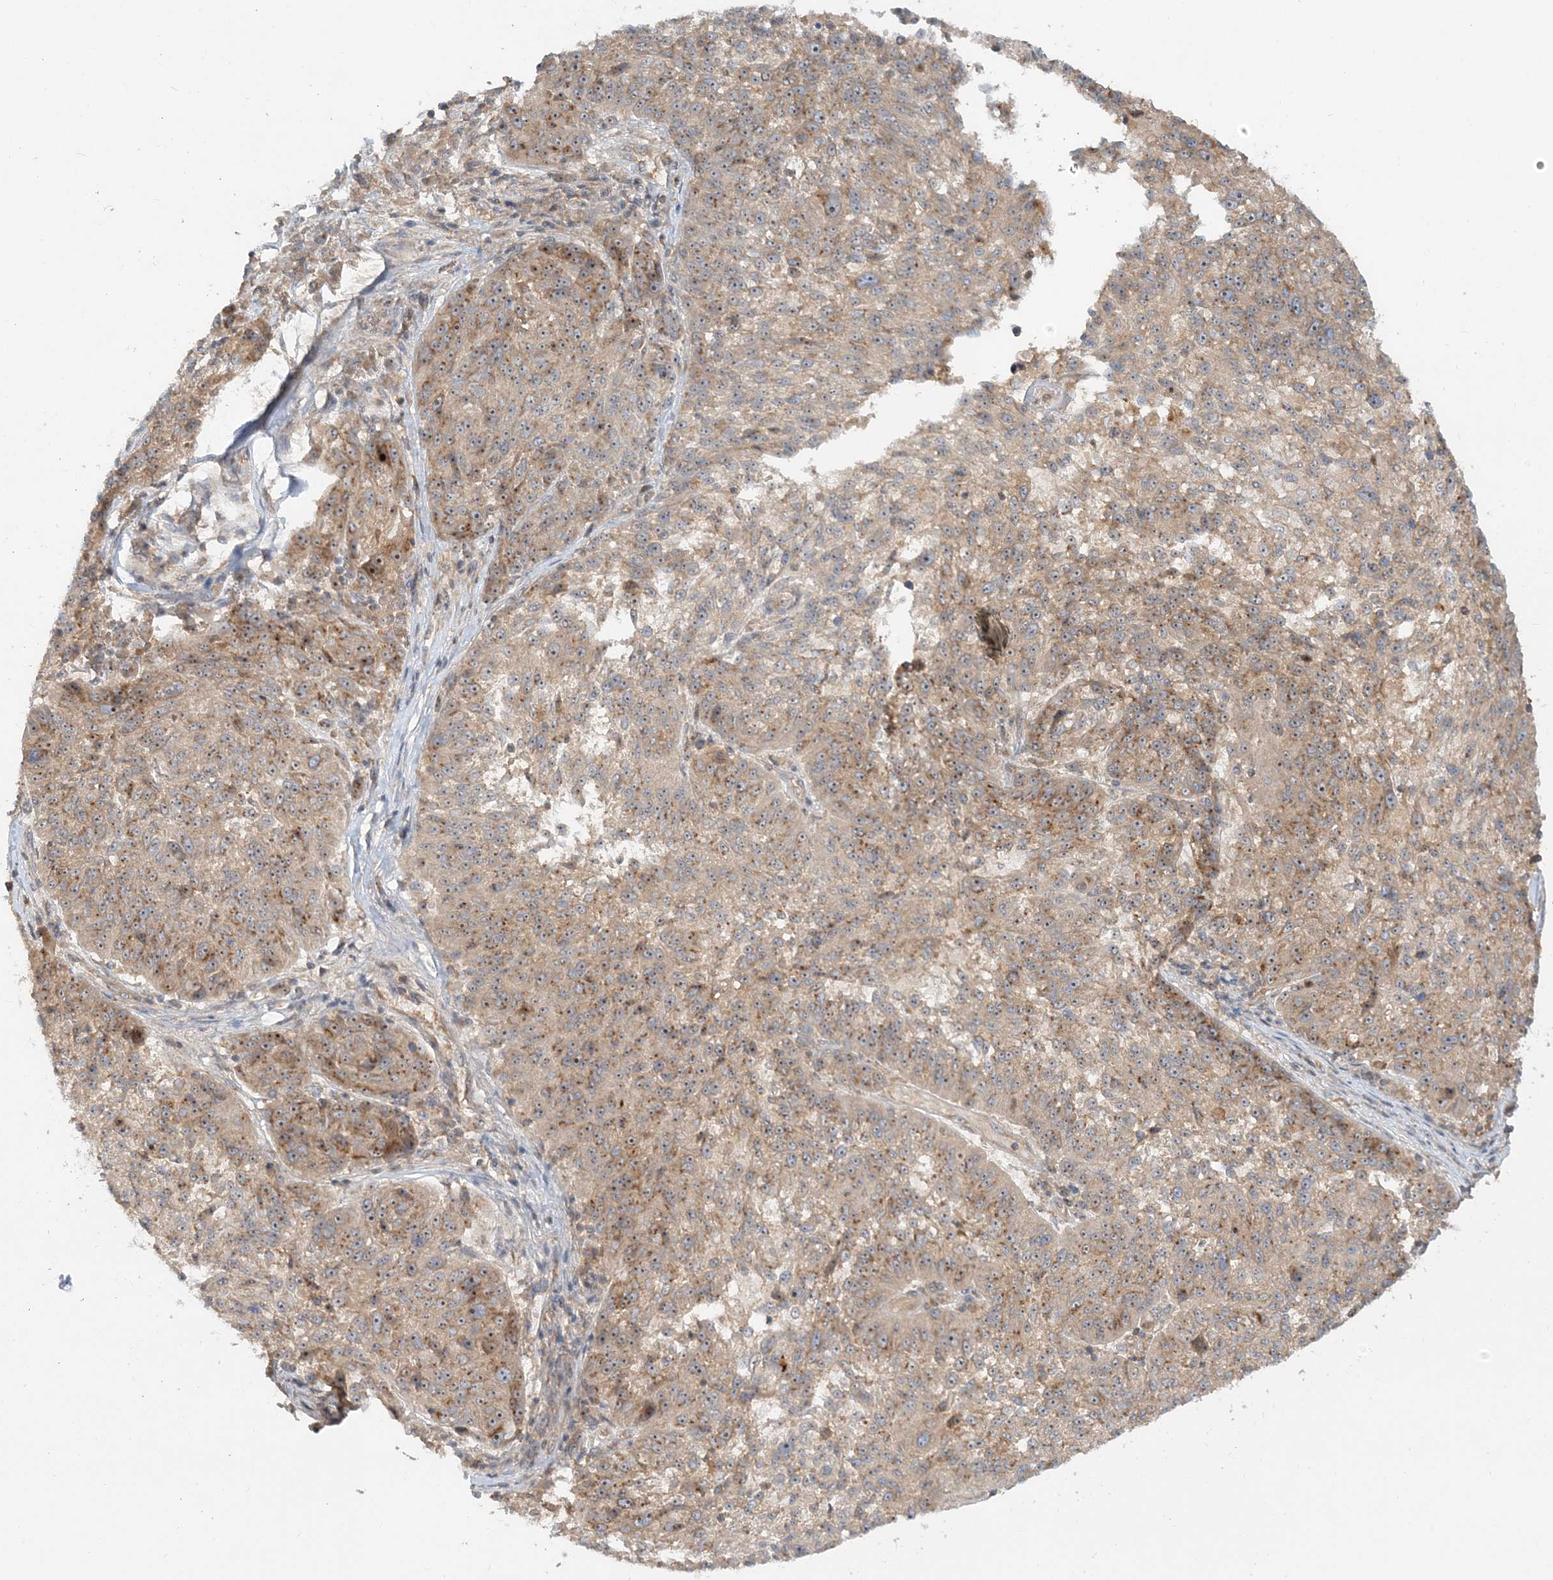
{"staining": {"intensity": "moderate", "quantity": ">75%", "location": "cytoplasmic/membranous,nuclear"}, "tissue": "melanoma", "cell_type": "Tumor cells", "image_type": "cancer", "snomed": [{"axis": "morphology", "description": "Malignant melanoma, NOS"}, {"axis": "topography", "description": "Skin"}], "caption": "Brown immunohistochemical staining in melanoma reveals moderate cytoplasmic/membranous and nuclear expression in approximately >75% of tumor cells.", "gene": "AP1AR", "patient": {"sex": "male", "age": 53}}